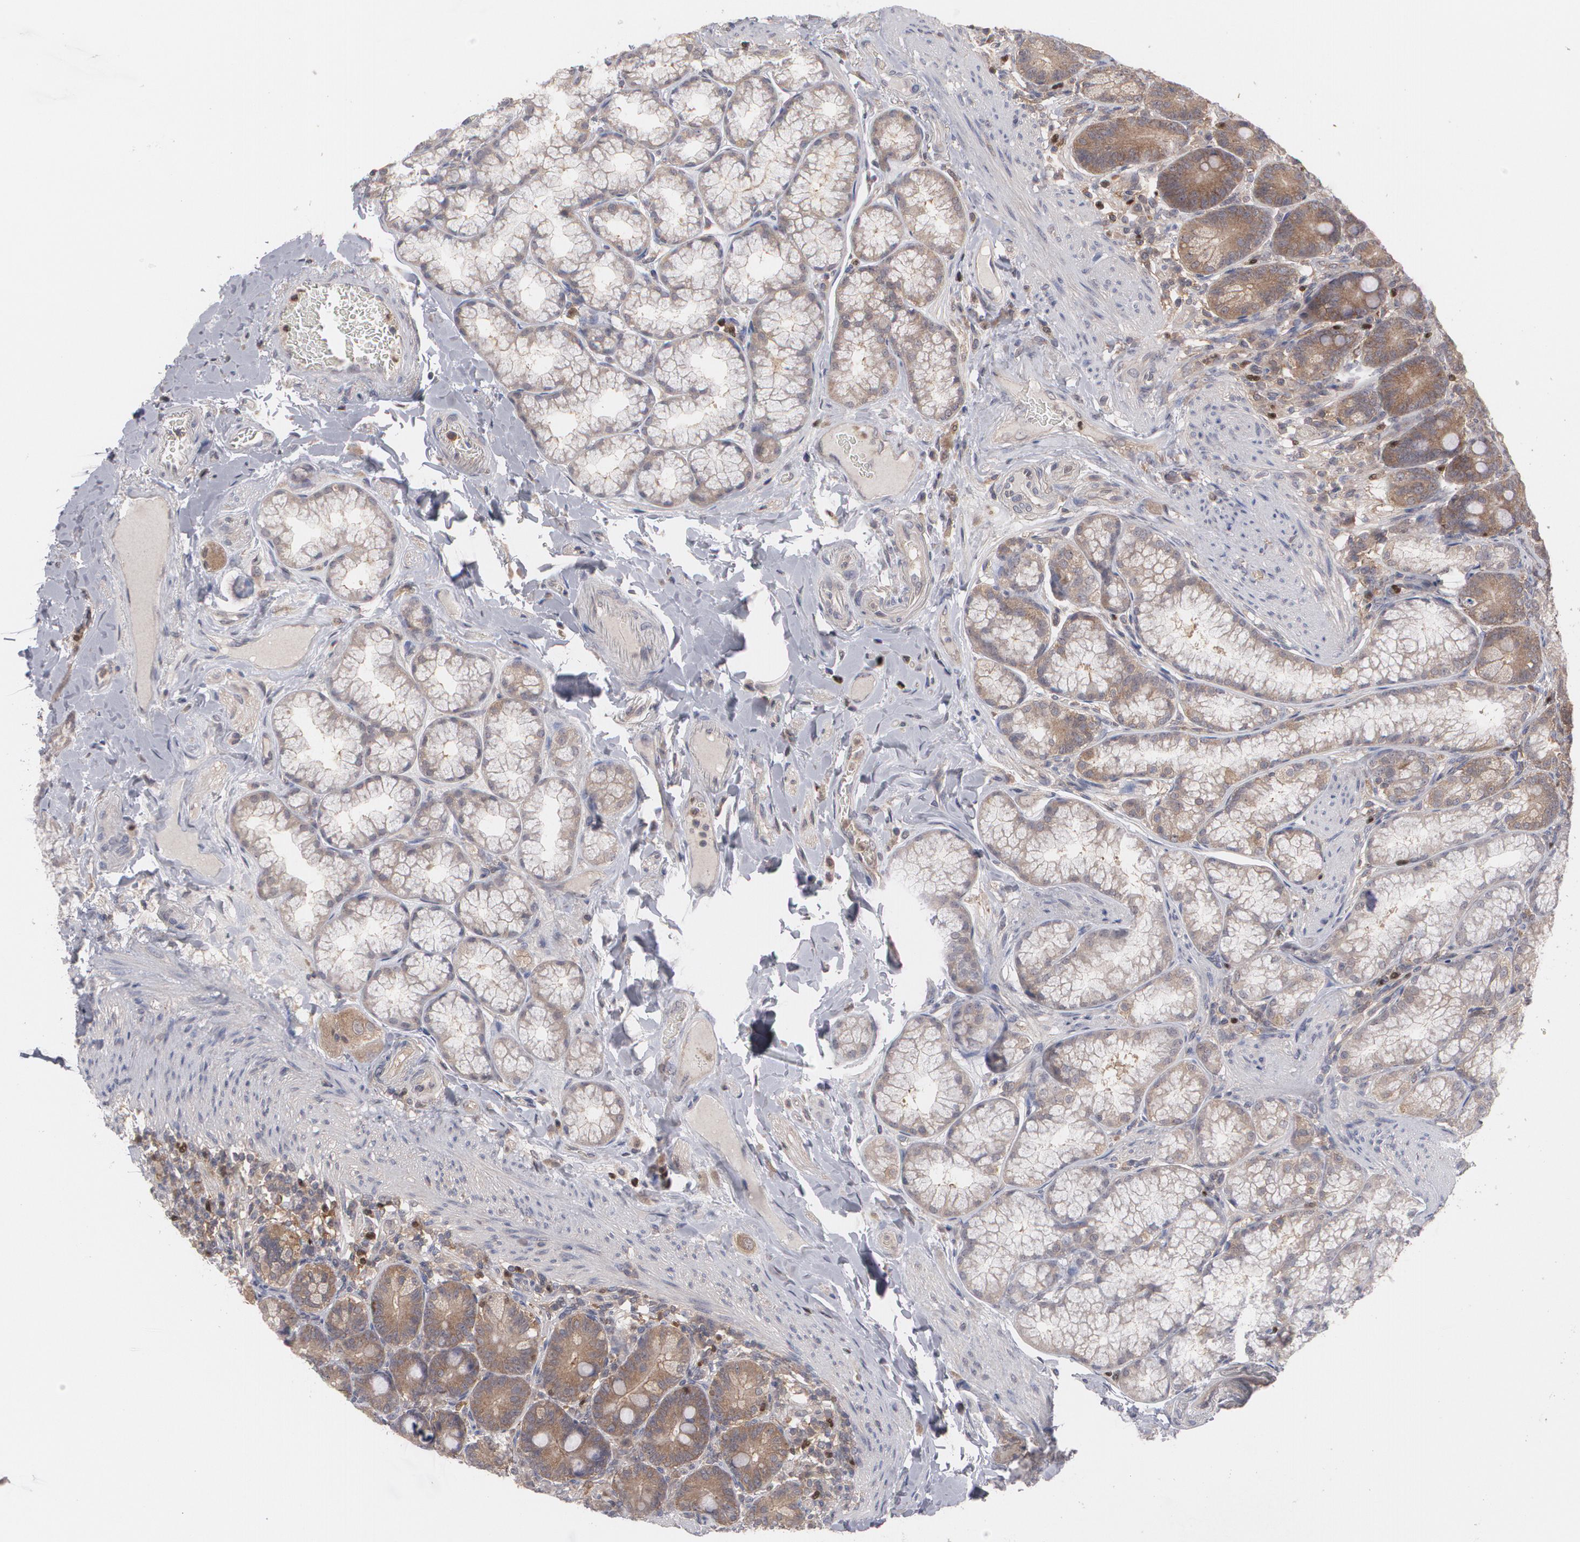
{"staining": {"intensity": "moderate", "quantity": ">75%", "location": "cytoplasmic/membranous"}, "tissue": "duodenum", "cell_type": "Glandular cells", "image_type": "normal", "snomed": [{"axis": "morphology", "description": "Normal tissue, NOS"}, {"axis": "topography", "description": "Duodenum"}], "caption": "Immunohistochemistry histopathology image of normal duodenum: duodenum stained using immunohistochemistry displays medium levels of moderate protein expression localized specifically in the cytoplasmic/membranous of glandular cells, appearing as a cytoplasmic/membranous brown color.", "gene": "HTT", "patient": {"sex": "female", "age": 64}}